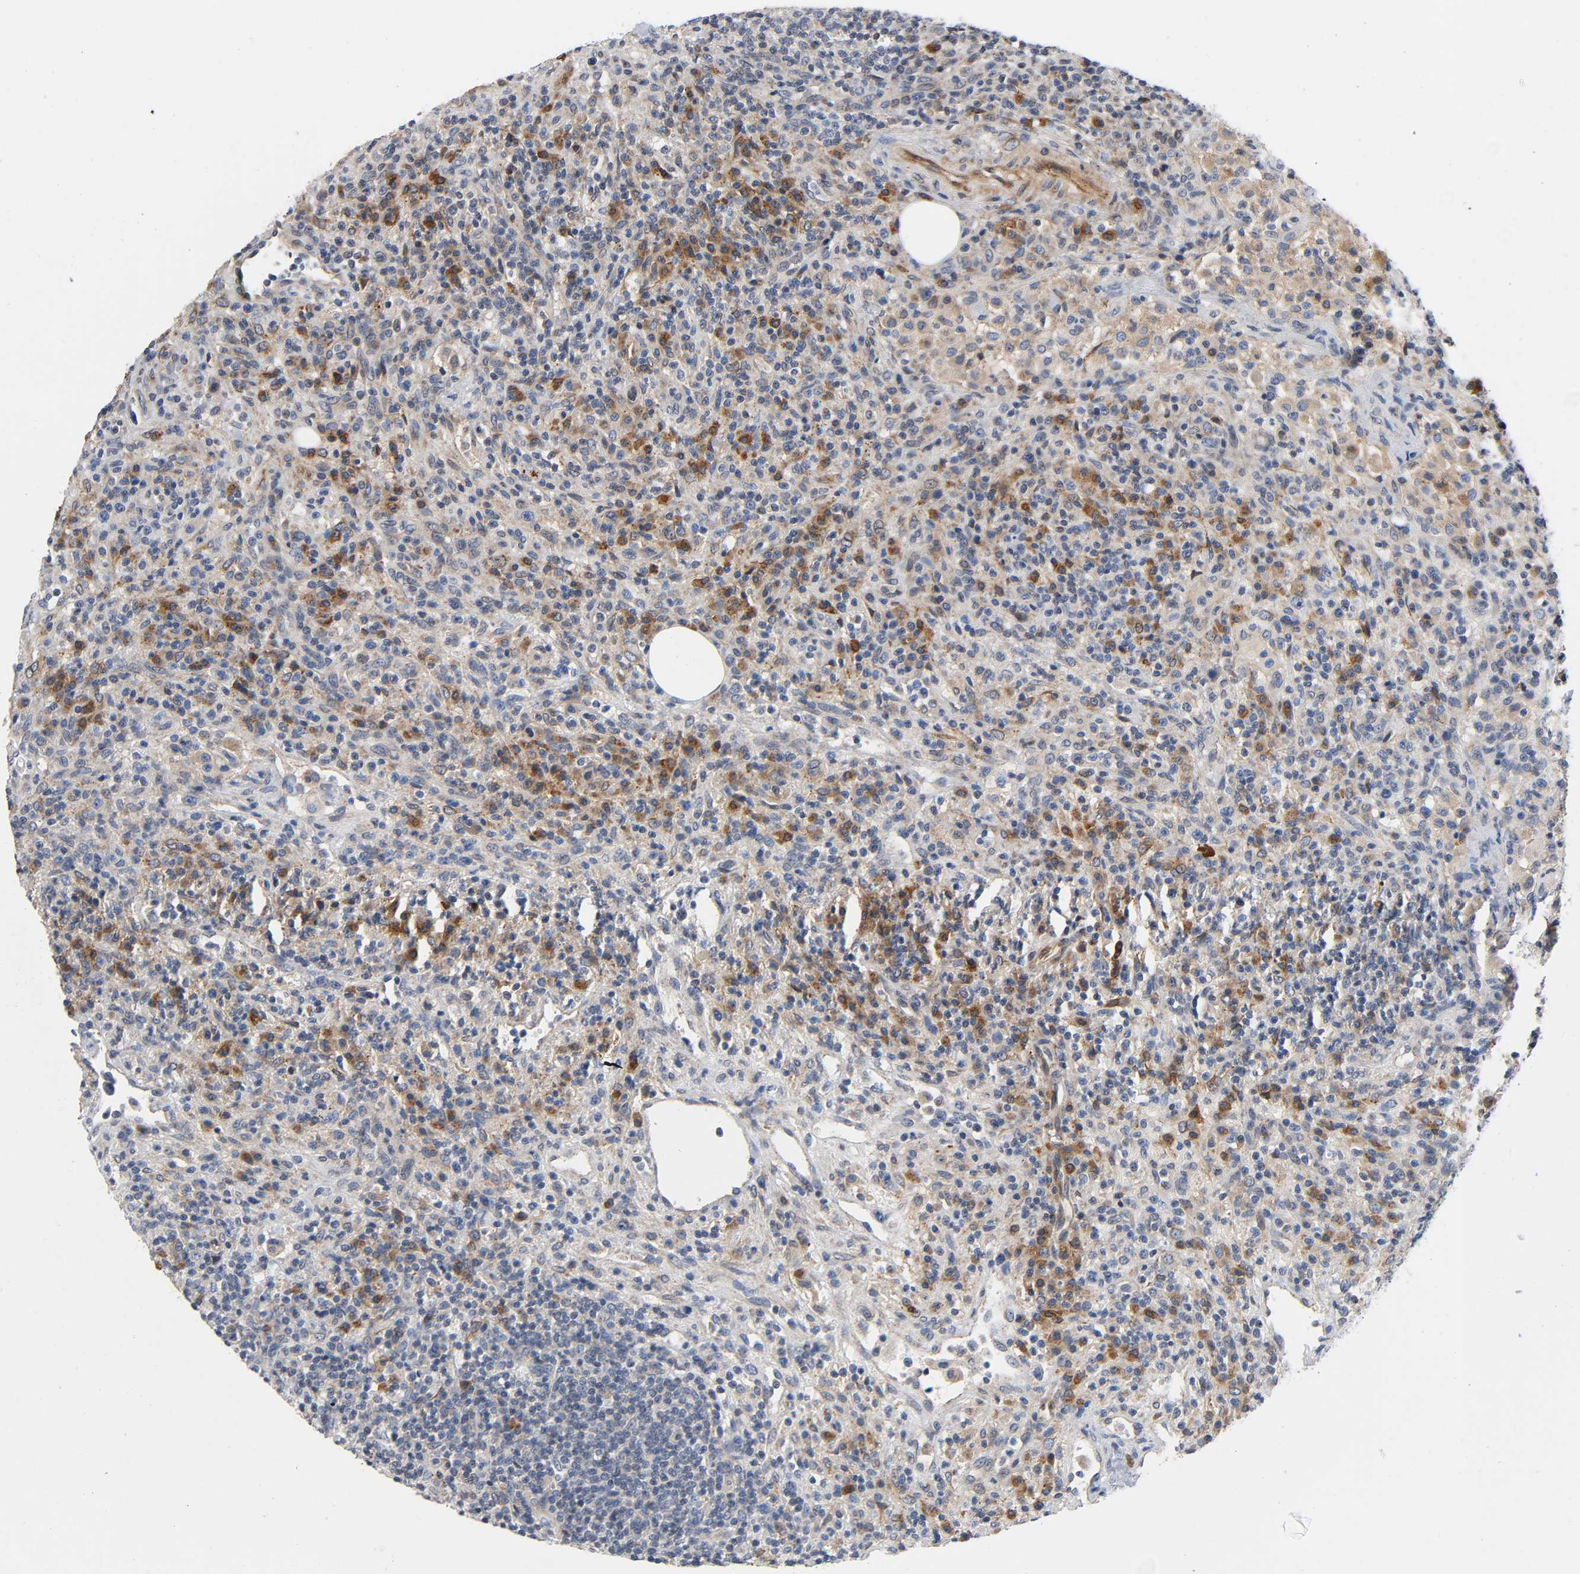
{"staining": {"intensity": "weak", "quantity": "25%-75%", "location": "cytoplasmic/membranous"}, "tissue": "lymphoma", "cell_type": "Tumor cells", "image_type": "cancer", "snomed": [{"axis": "morphology", "description": "Hodgkin's disease, NOS"}, {"axis": "topography", "description": "Lymph node"}], "caption": "A micrograph of human Hodgkin's disease stained for a protein demonstrates weak cytoplasmic/membranous brown staining in tumor cells. Using DAB (3,3'-diaminobenzidine) (brown) and hematoxylin (blue) stains, captured at high magnification using brightfield microscopy.", "gene": "ASB6", "patient": {"sex": "male", "age": 65}}